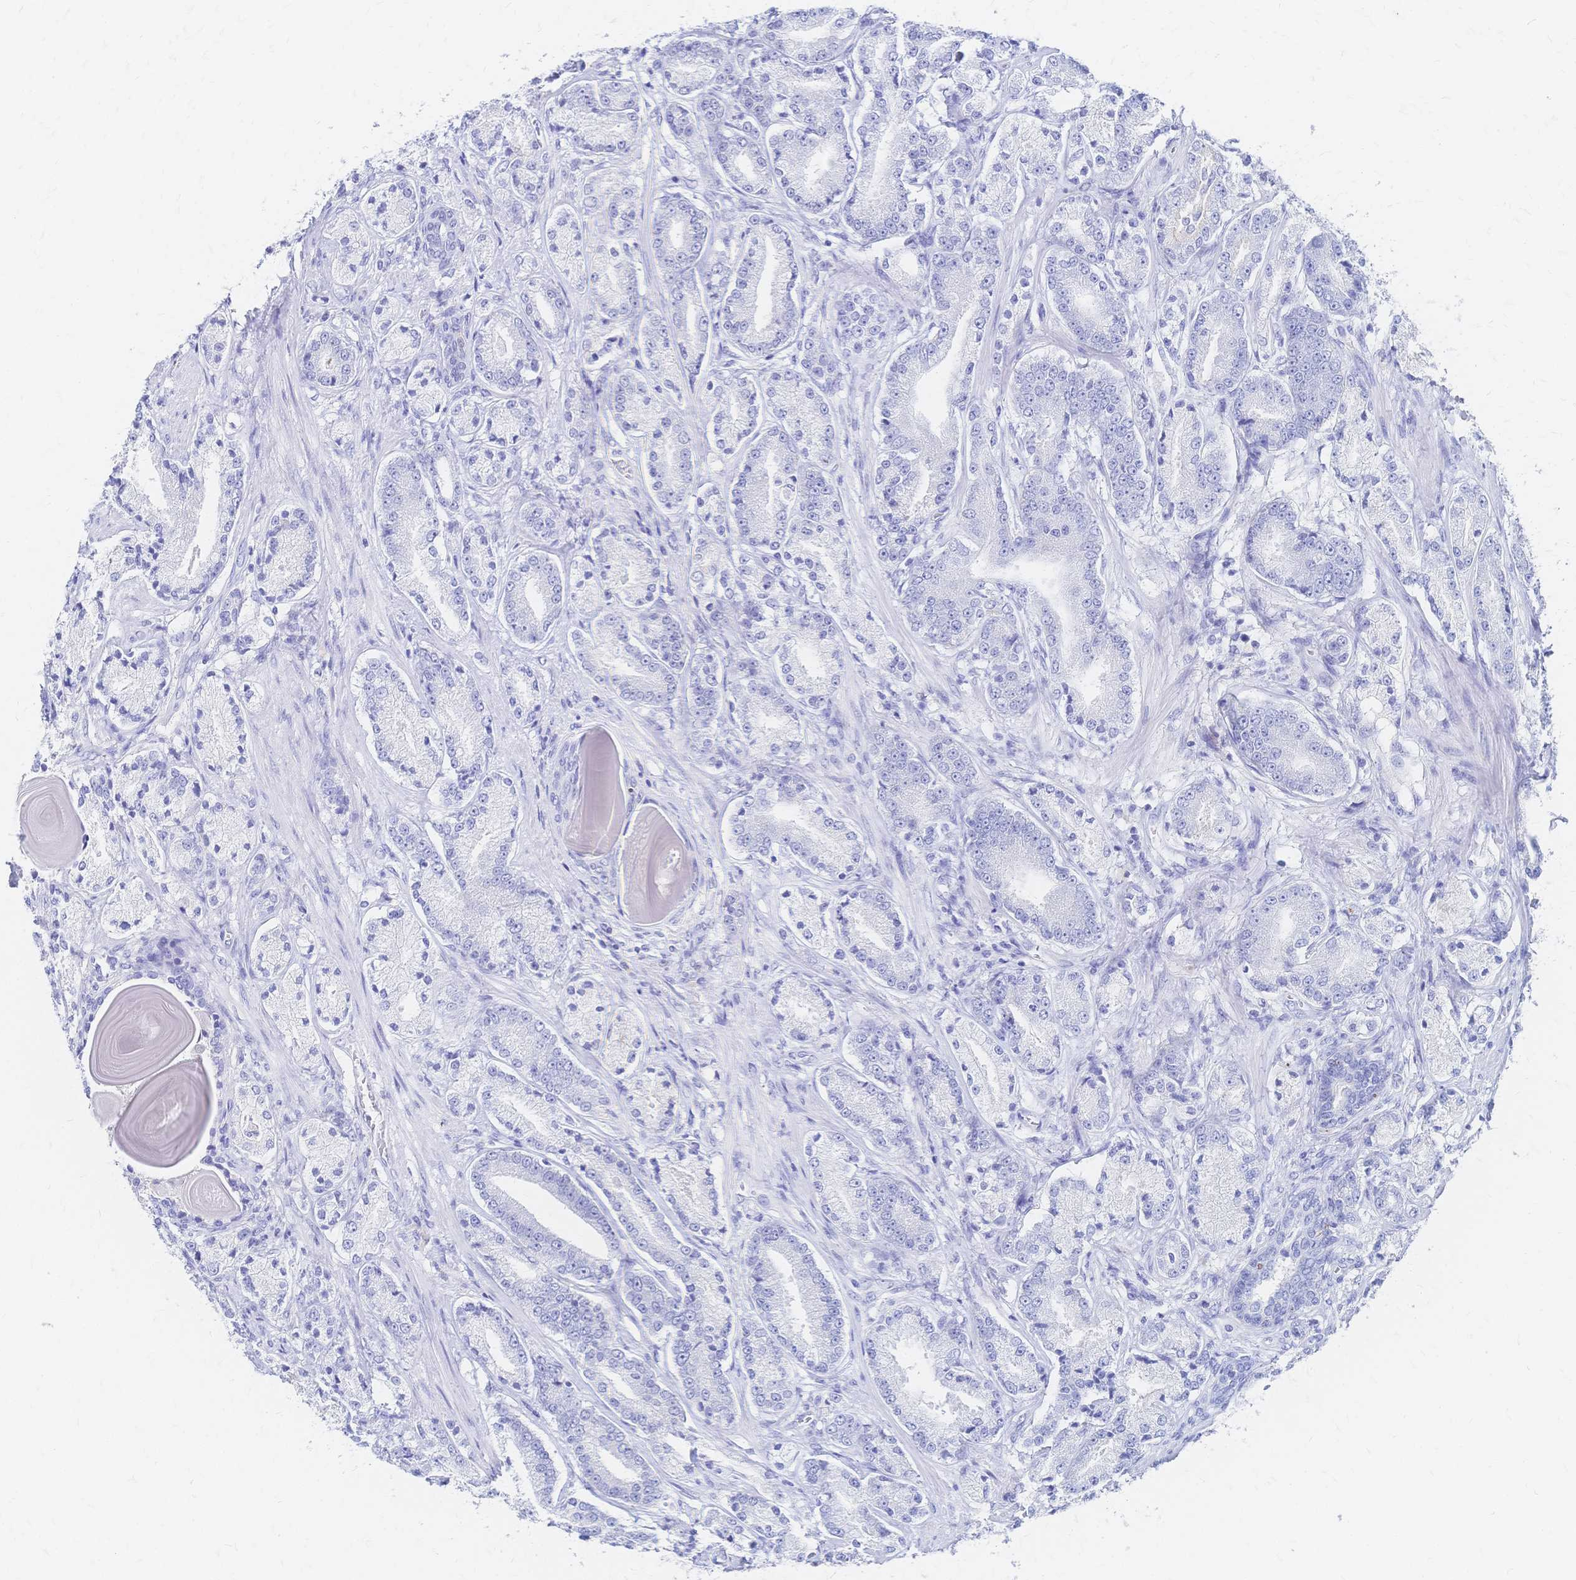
{"staining": {"intensity": "negative", "quantity": "none", "location": "none"}, "tissue": "prostate cancer", "cell_type": "Tumor cells", "image_type": "cancer", "snomed": [{"axis": "morphology", "description": "Adenocarcinoma, High grade"}, {"axis": "topography", "description": "Prostate and seminal vesicle, NOS"}], "caption": "A high-resolution histopathology image shows immunohistochemistry (IHC) staining of prostate cancer (high-grade adenocarcinoma), which shows no significant expression in tumor cells.", "gene": "SLC5A1", "patient": {"sex": "male", "age": 61}}